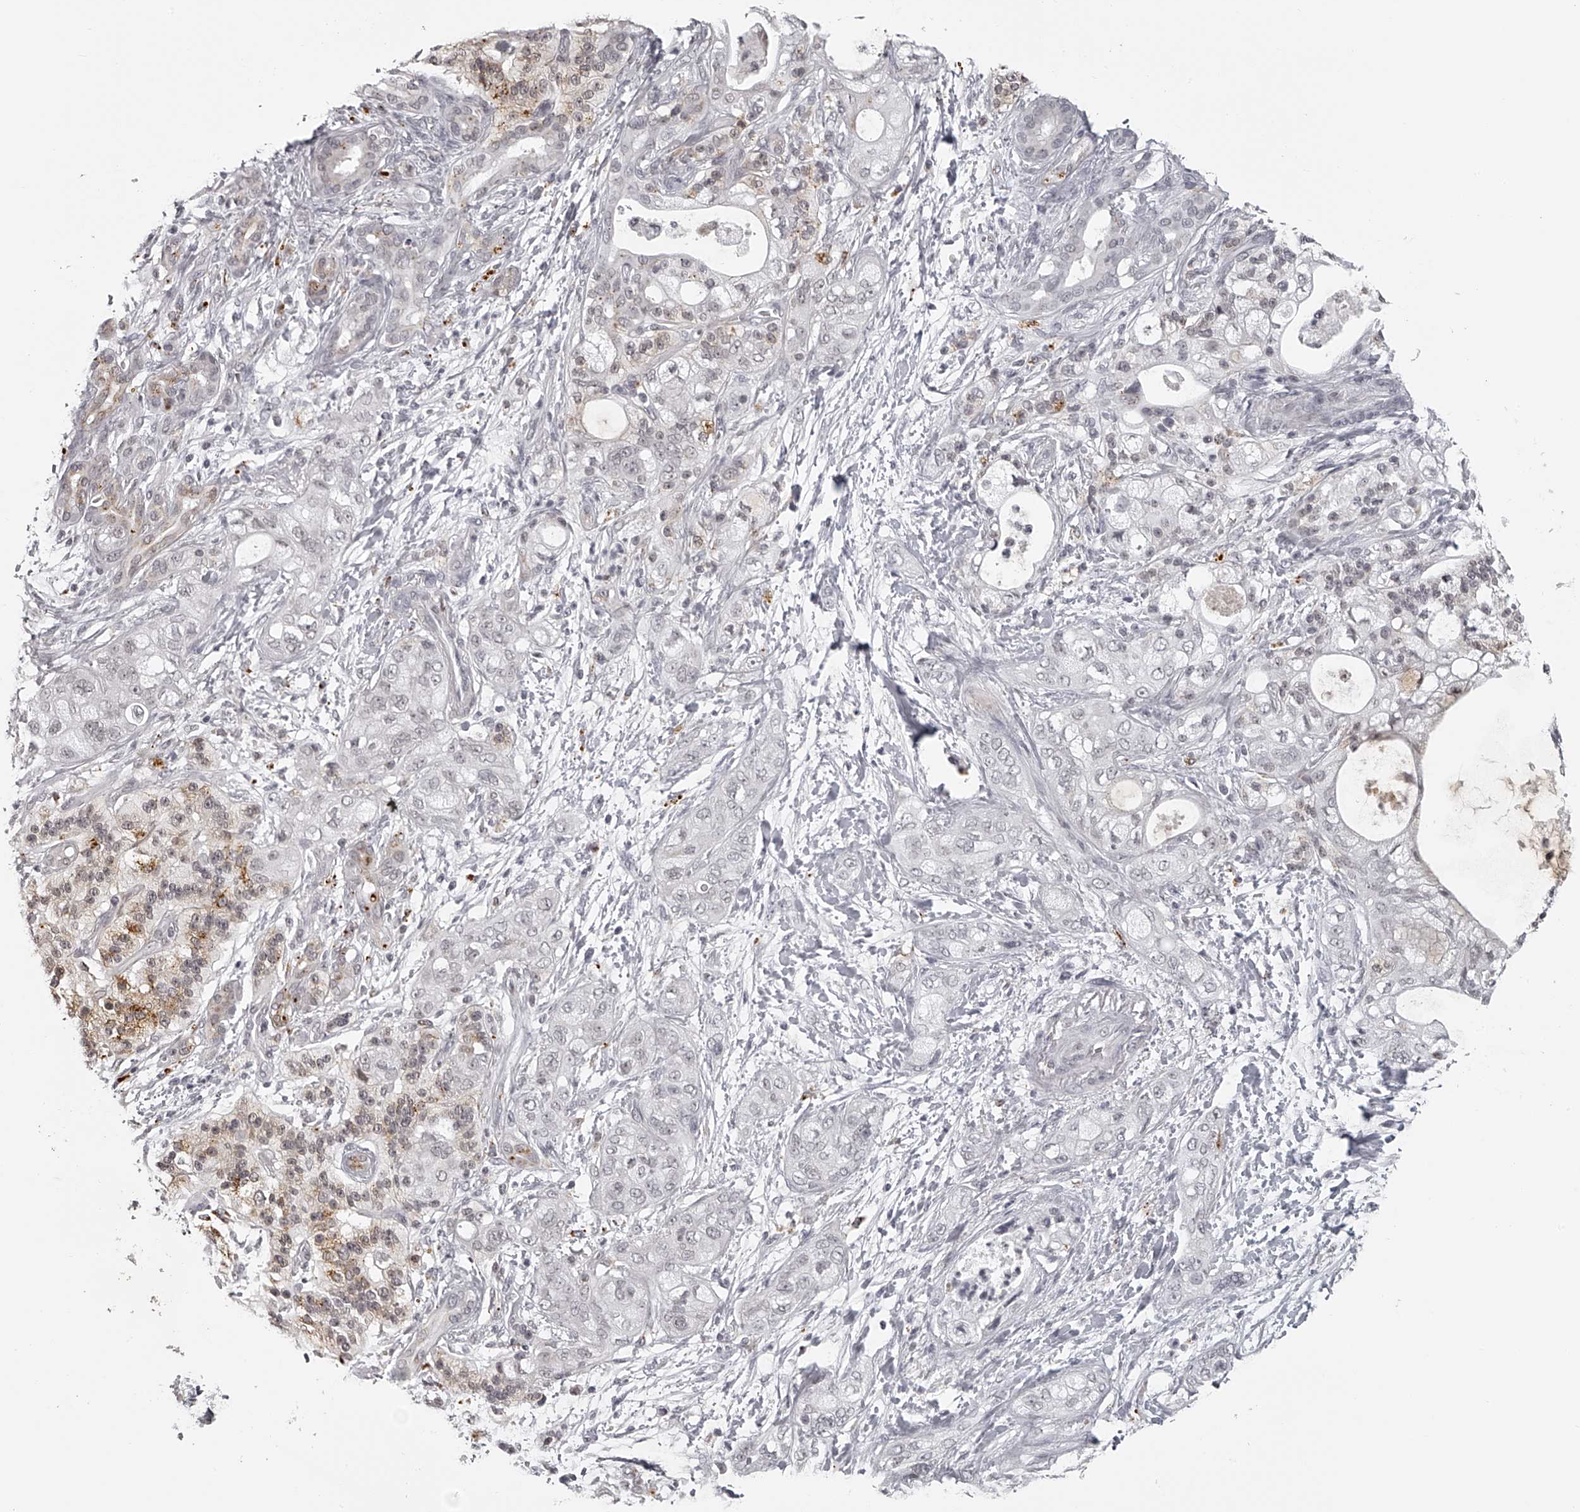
{"staining": {"intensity": "negative", "quantity": "none", "location": "none"}, "tissue": "pancreatic cancer", "cell_type": "Tumor cells", "image_type": "cancer", "snomed": [{"axis": "morphology", "description": "Adenocarcinoma, NOS"}, {"axis": "topography", "description": "Pancreas"}], "caption": "Pancreatic cancer stained for a protein using immunohistochemistry (IHC) reveals no expression tumor cells.", "gene": "RNF220", "patient": {"sex": "male", "age": 70}}